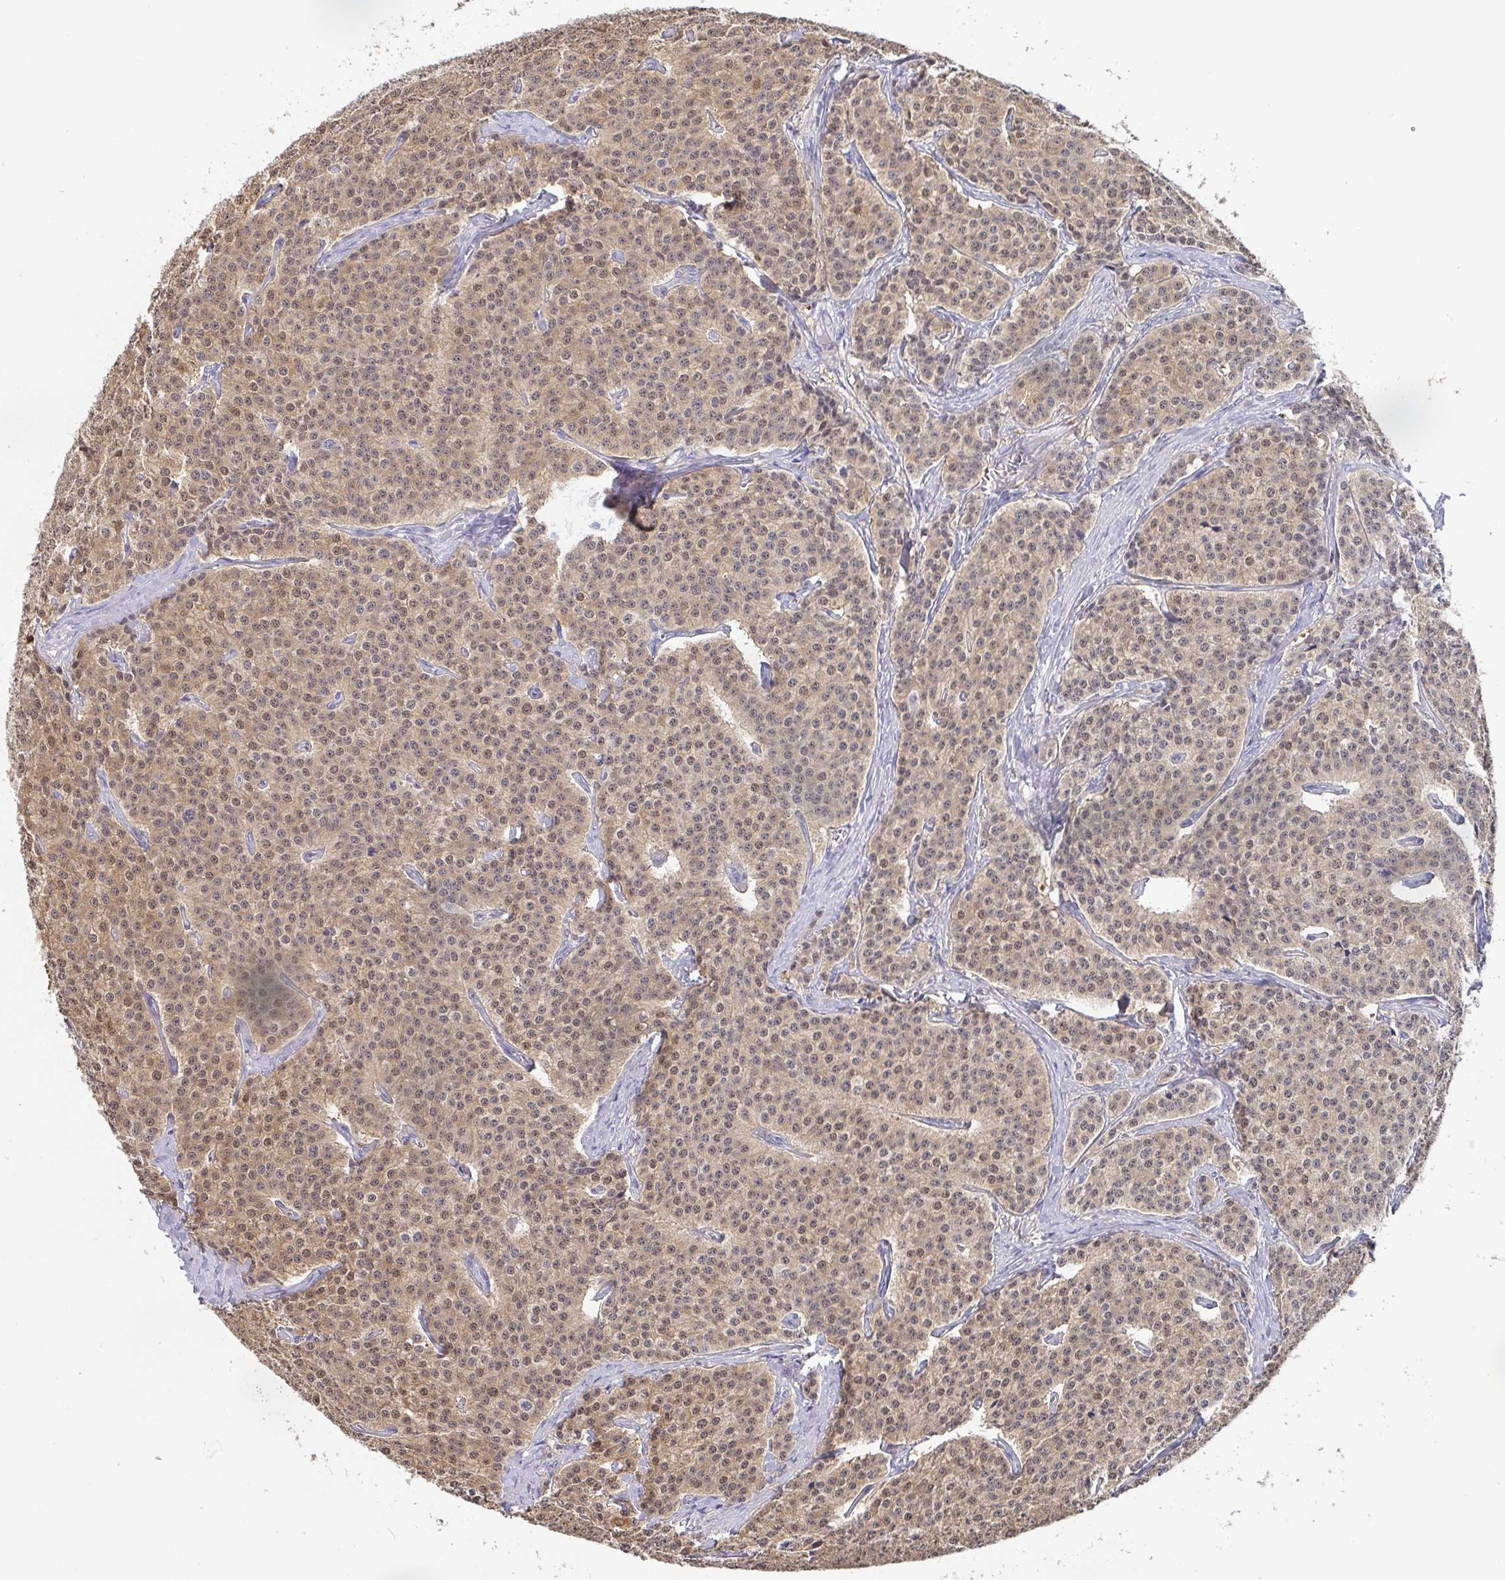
{"staining": {"intensity": "moderate", "quantity": ">75%", "location": "cytoplasmic/membranous,nuclear"}, "tissue": "carcinoid", "cell_type": "Tumor cells", "image_type": "cancer", "snomed": [{"axis": "morphology", "description": "Carcinoid, malignant, NOS"}, {"axis": "topography", "description": "Small intestine"}], "caption": "A medium amount of moderate cytoplasmic/membranous and nuclear positivity is identified in about >75% of tumor cells in carcinoid tissue.", "gene": "IDH1", "patient": {"sex": "female", "age": 64}}